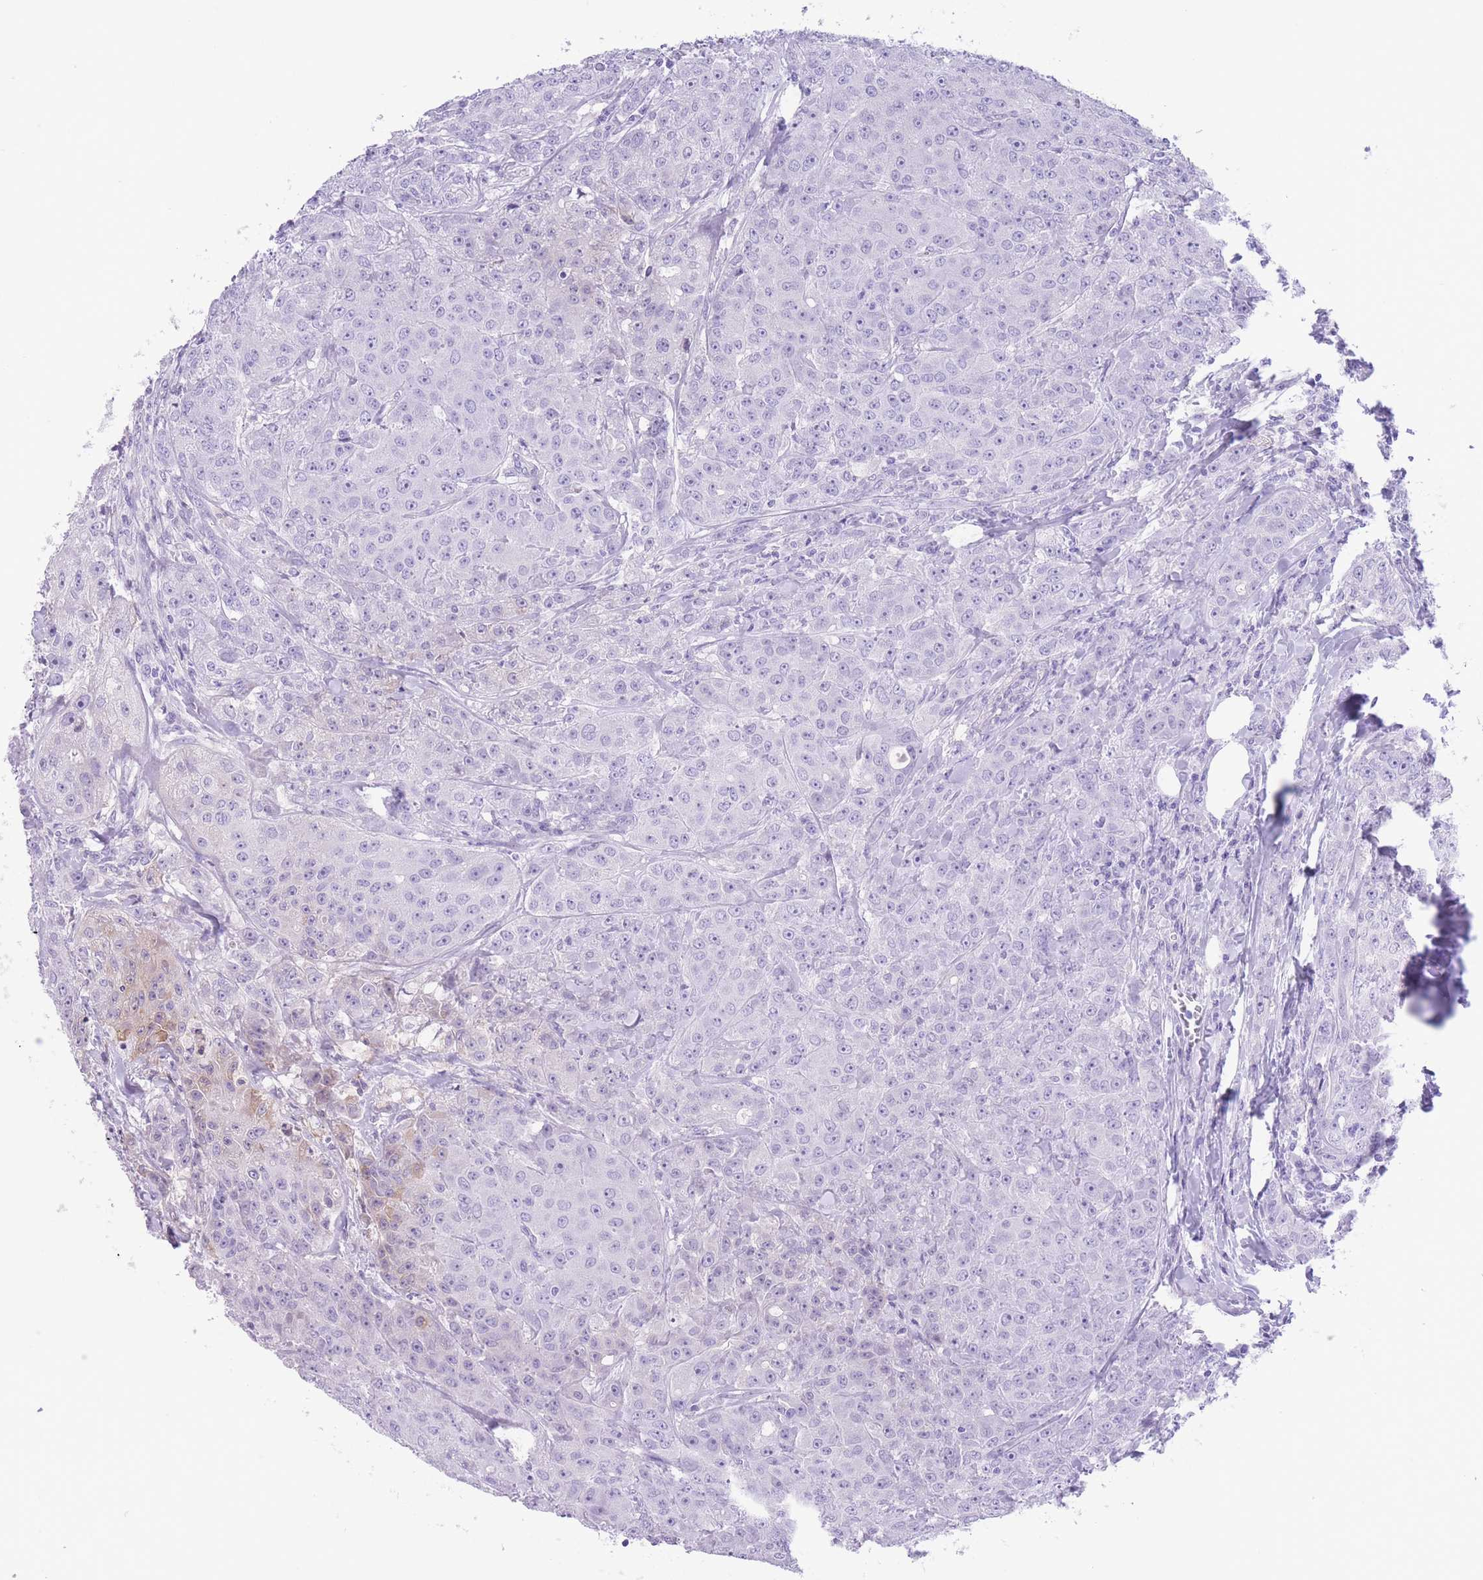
{"staining": {"intensity": "negative", "quantity": "none", "location": "none"}, "tissue": "breast cancer", "cell_type": "Tumor cells", "image_type": "cancer", "snomed": [{"axis": "morphology", "description": "Duct carcinoma"}, {"axis": "topography", "description": "Breast"}], "caption": "Micrograph shows no significant protein expression in tumor cells of invasive ductal carcinoma (breast).", "gene": "RAI2", "patient": {"sex": "female", "age": 43}}